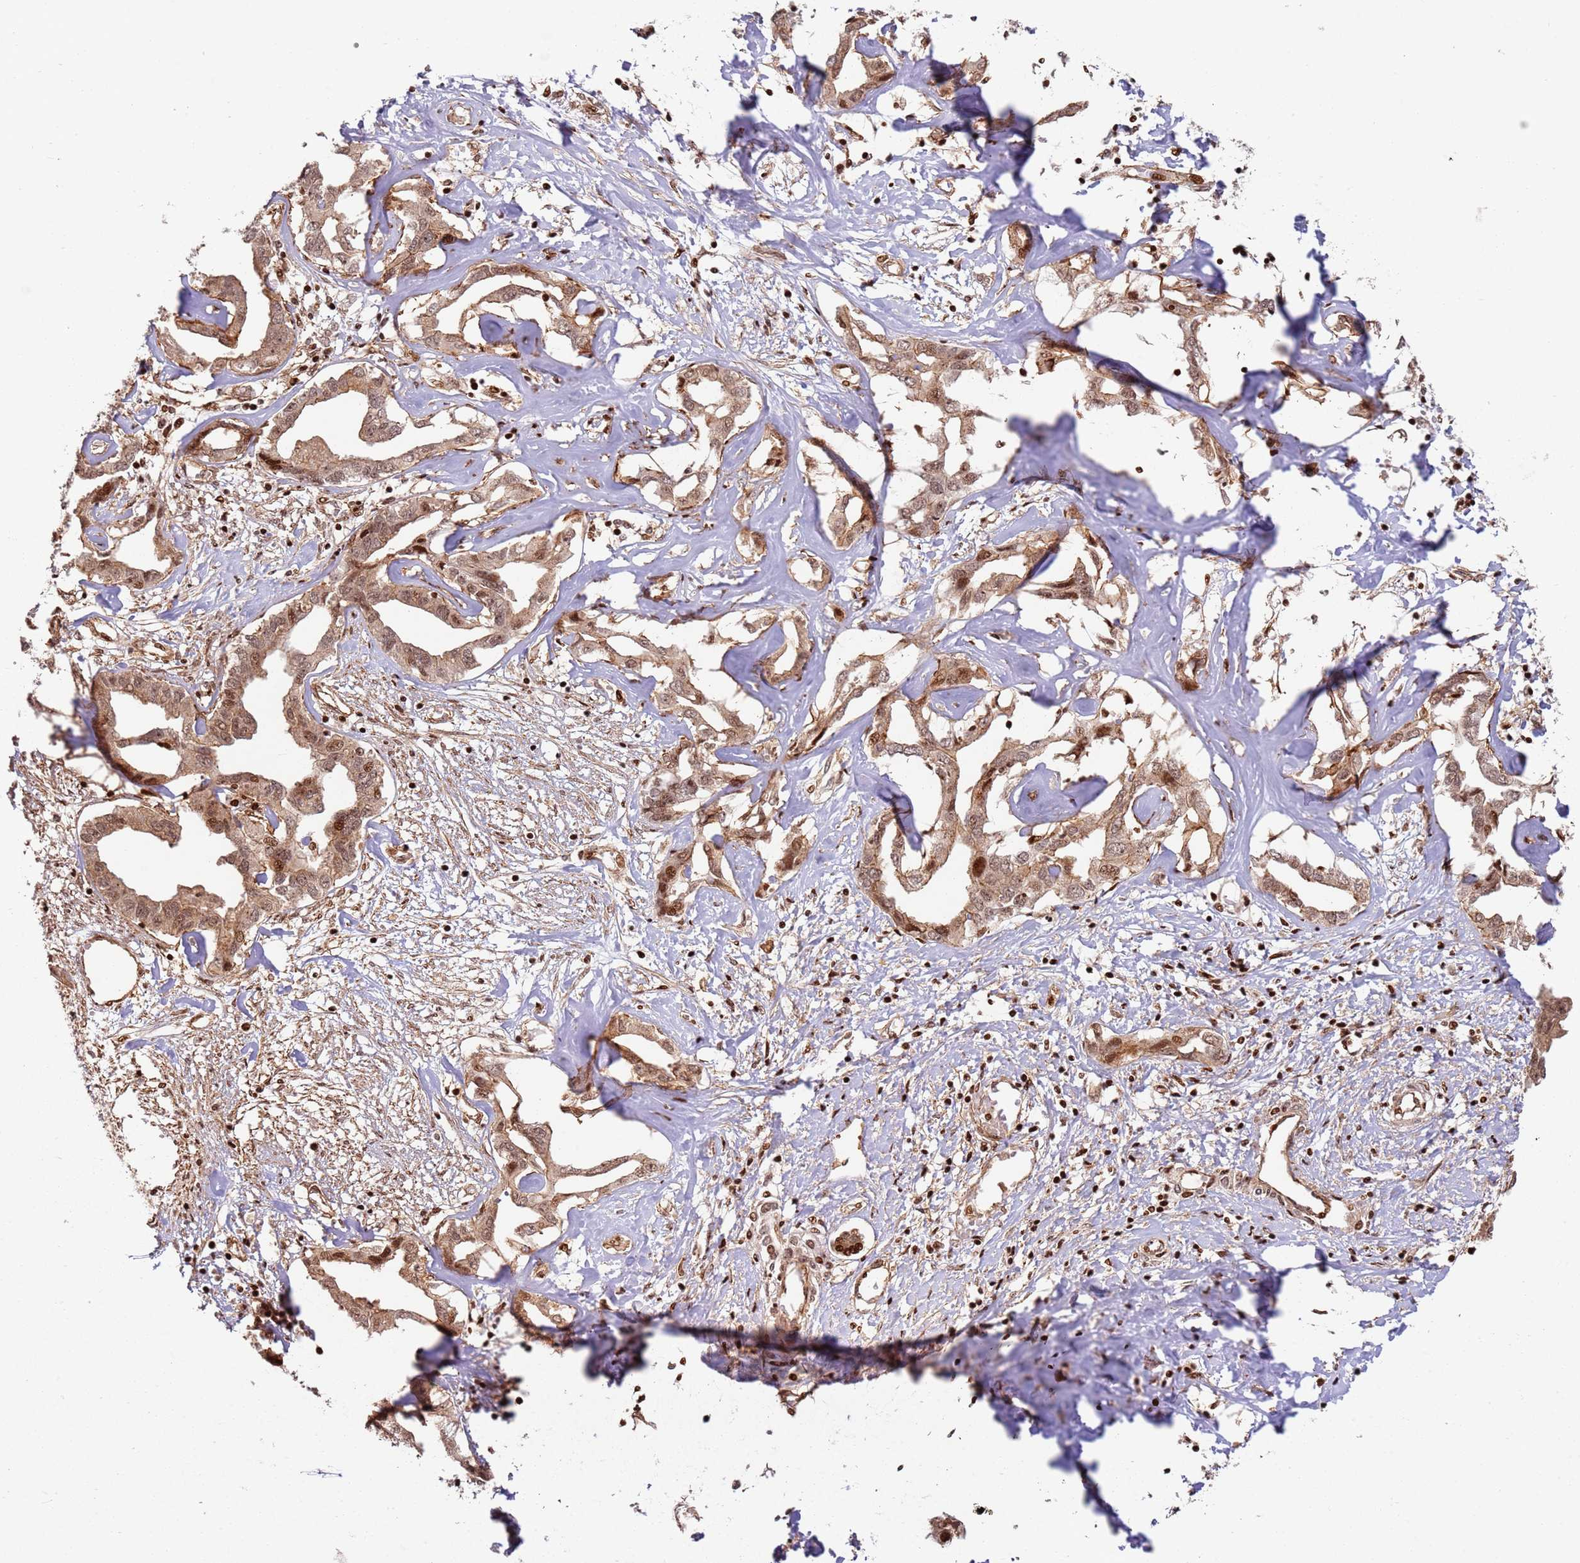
{"staining": {"intensity": "moderate", "quantity": ">75%", "location": "cytoplasmic/membranous,nuclear"}, "tissue": "liver cancer", "cell_type": "Tumor cells", "image_type": "cancer", "snomed": [{"axis": "morphology", "description": "Cholangiocarcinoma"}, {"axis": "topography", "description": "Liver"}], "caption": "An image of human liver cancer stained for a protein displays moderate cytoplasmic/membranous and nuclear brown staining in tumor cells. The staining was performed using DAB to visualize the protein expression in brown, while the nuclei were stained in blue with hematoxylin (Magnification: 20x).", "gene": "TMEM233", "patient": {"sex": "male", "age": 59}}